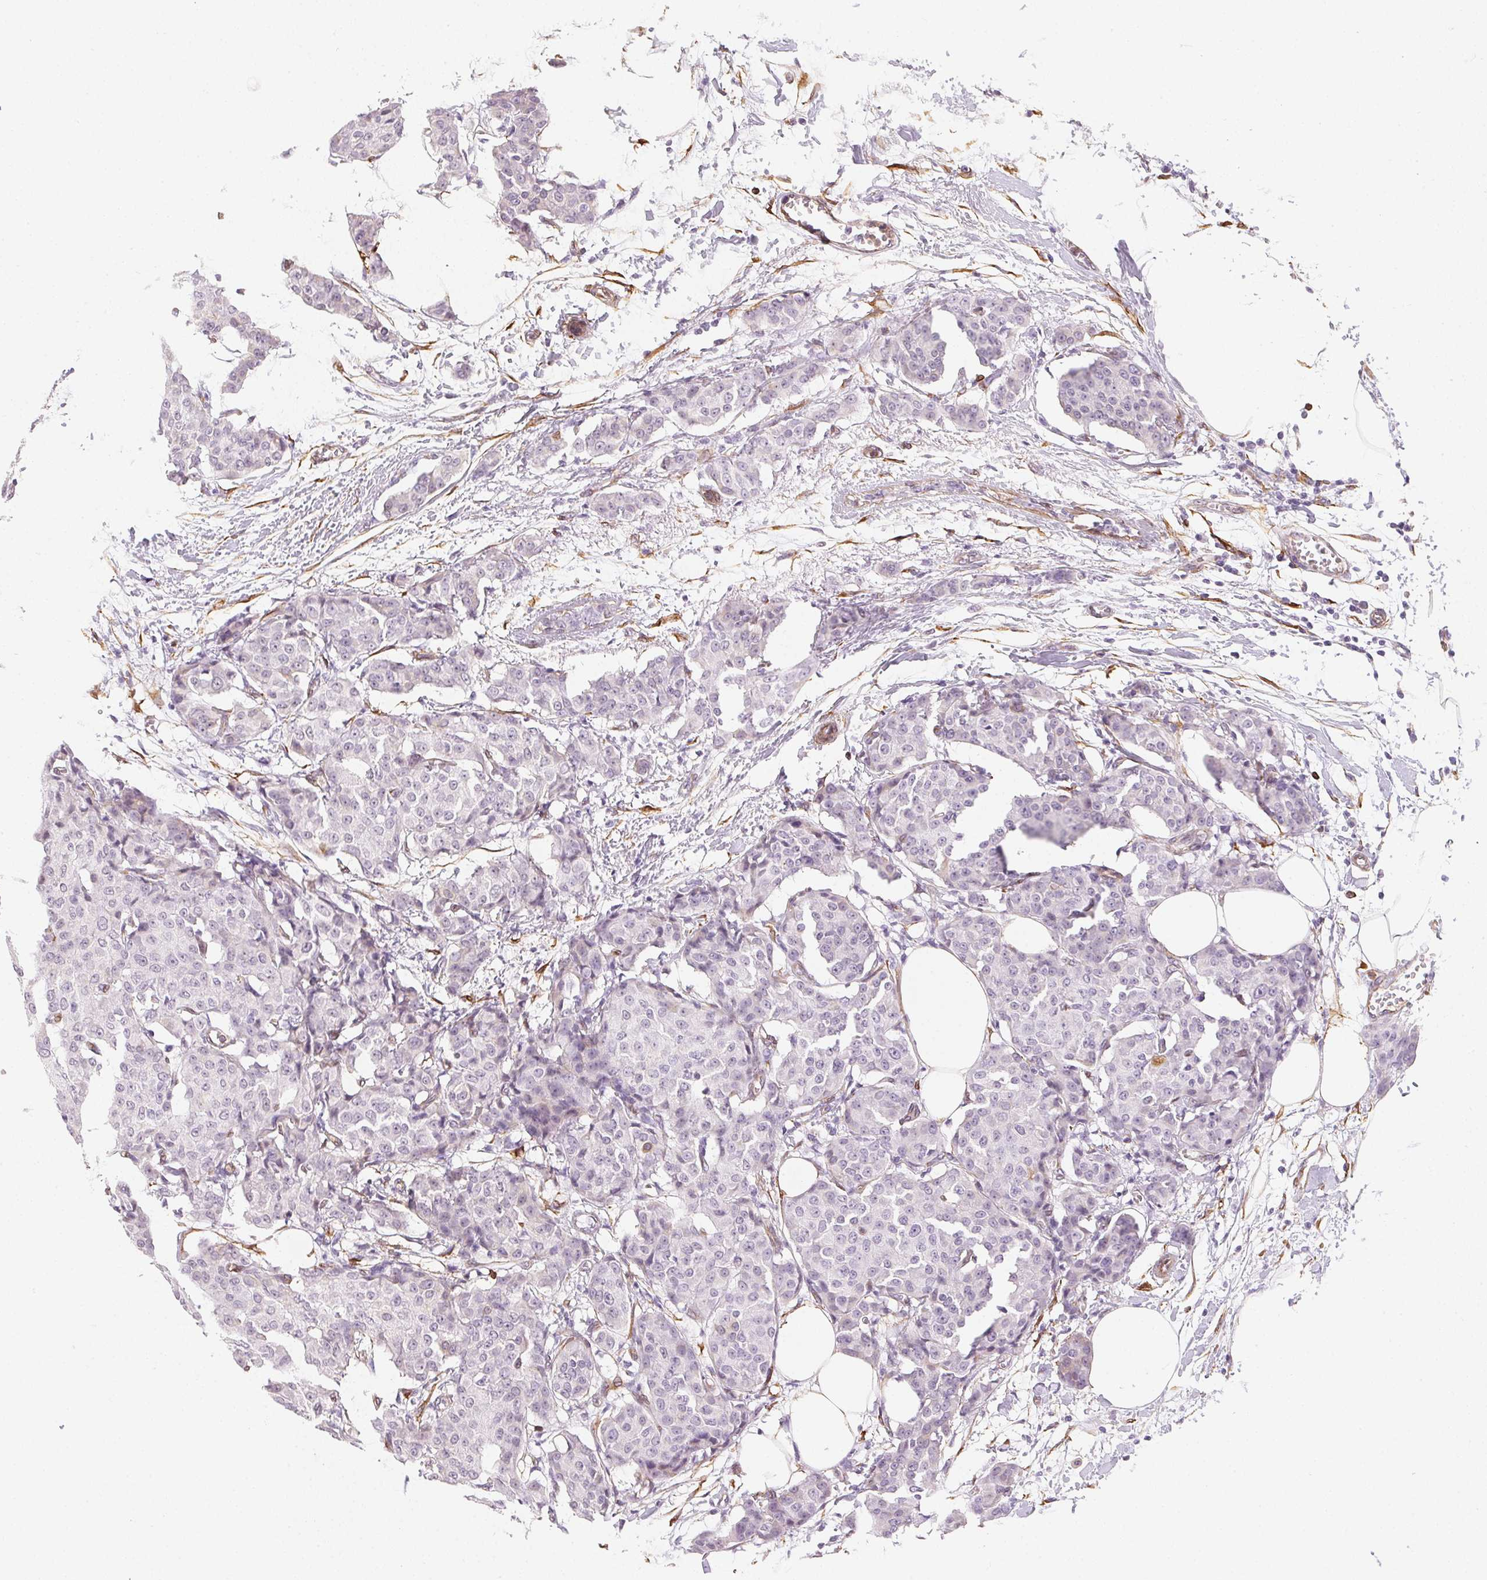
{"staining": {"intensity": "negative", "quantity": "none", "location": "none"}, "tissue": "breast cancer", "cell_type": "Tumor cells", "image_type": "cancer", "snomed": [{"axis": "morphology", "description": "Duct carcinoma"}, {"axis": "topography", "description": "Breast"}], "caption": "Protein analysis of breast cancer (intraductal carcinoma) demonstrates no significant expression in tumor cells.", "gene": "RSBN1", "patient": {"sex": "female", "age": 91}}